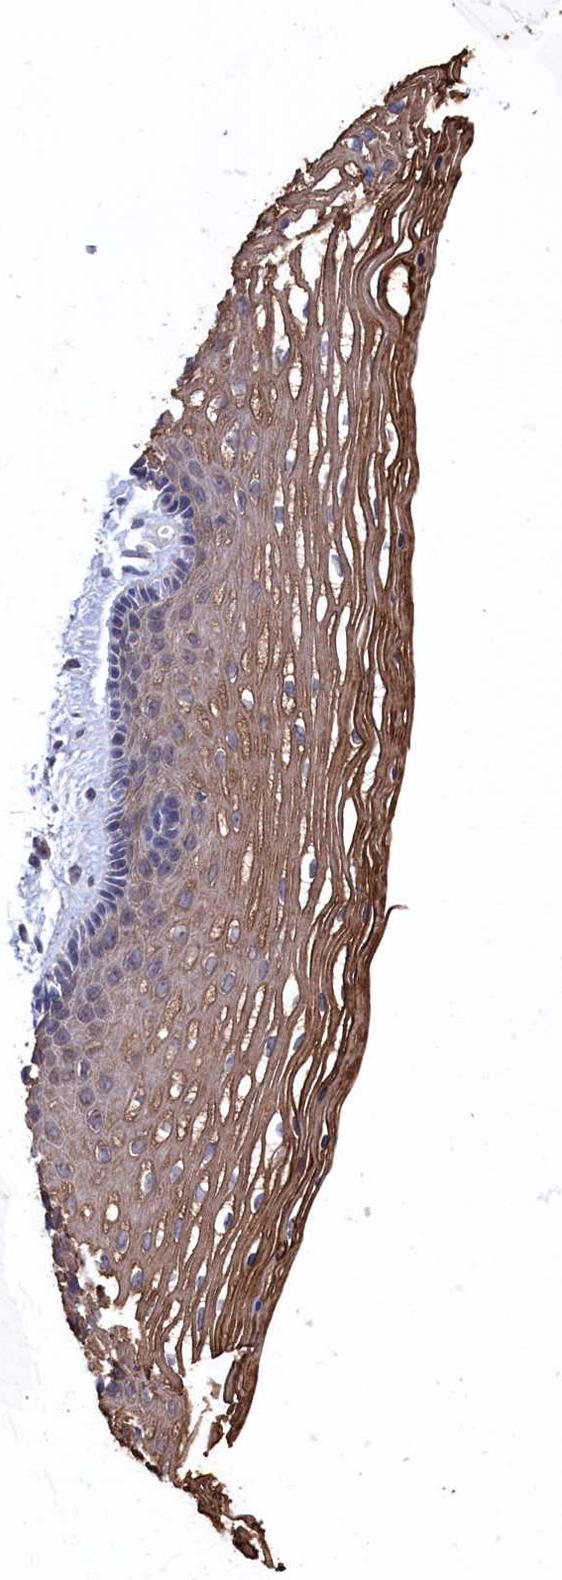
{"staining": {"intensity": "strong", "quantity": "<25%", "location": "cytoplasmic/membranous"}, "tissue": "vagina", "cell_type": "Squamous epithelial cells", "image_type": "normal", "snomed": [{"axis": "morphology", "description": "Normal tissue, NOS"}, {"axis": "topography", "description": "Vagina"}], "caption": "Vagina stained with IHC exhibits strong cytoplasmic/membranous positivity in about <25% of squamous epithelial cells.", "gene": "RNH1", "patient": {"sex": "female", "age": 46}}